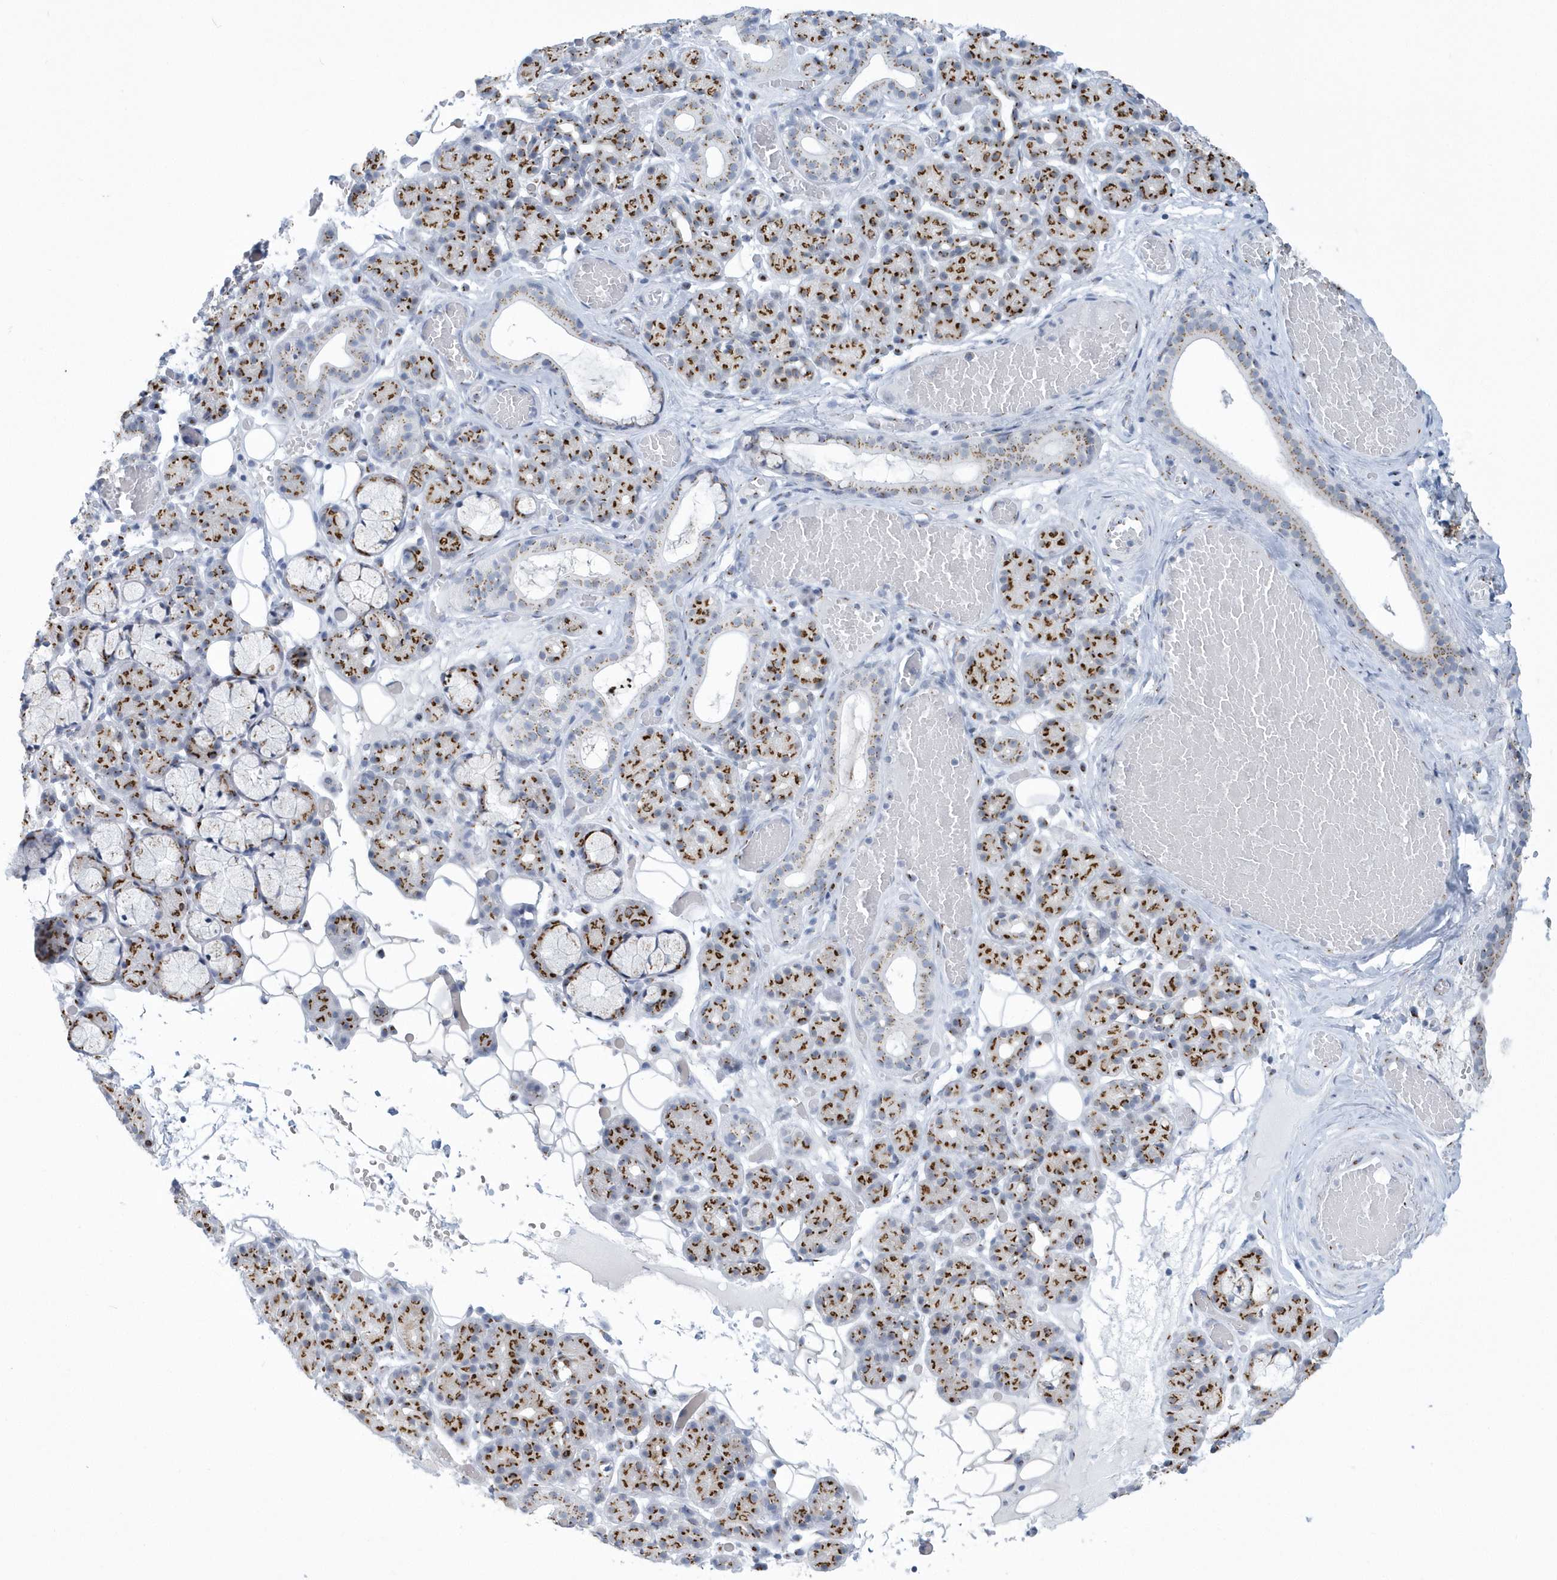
{"staining": {"intensity": "moderate", "quantity": ">75%", "location": "cytoplasmic/membranous"}, "tissue": "salivary gland", "cell_type": "Glandular cells", "image_type": "normal", "snomed": [{"axis": "morphology", "description": "Normal tissue, NOS"}, {"axis": "topography", "description": "Salivary gland"}], "caption": "Protein expression analysis of normal human salivary gland reveals moderate cytoplasmic/membranous expression in about >75% of glandular cells. (Stains: DAB (3,3'-diaminobenzidine) in brown, nuclei in blue, Microscopy: brightfield microscopy at high magnification).", "gene": "SLX9", "patient": {"sex": "male", "age": 63}}